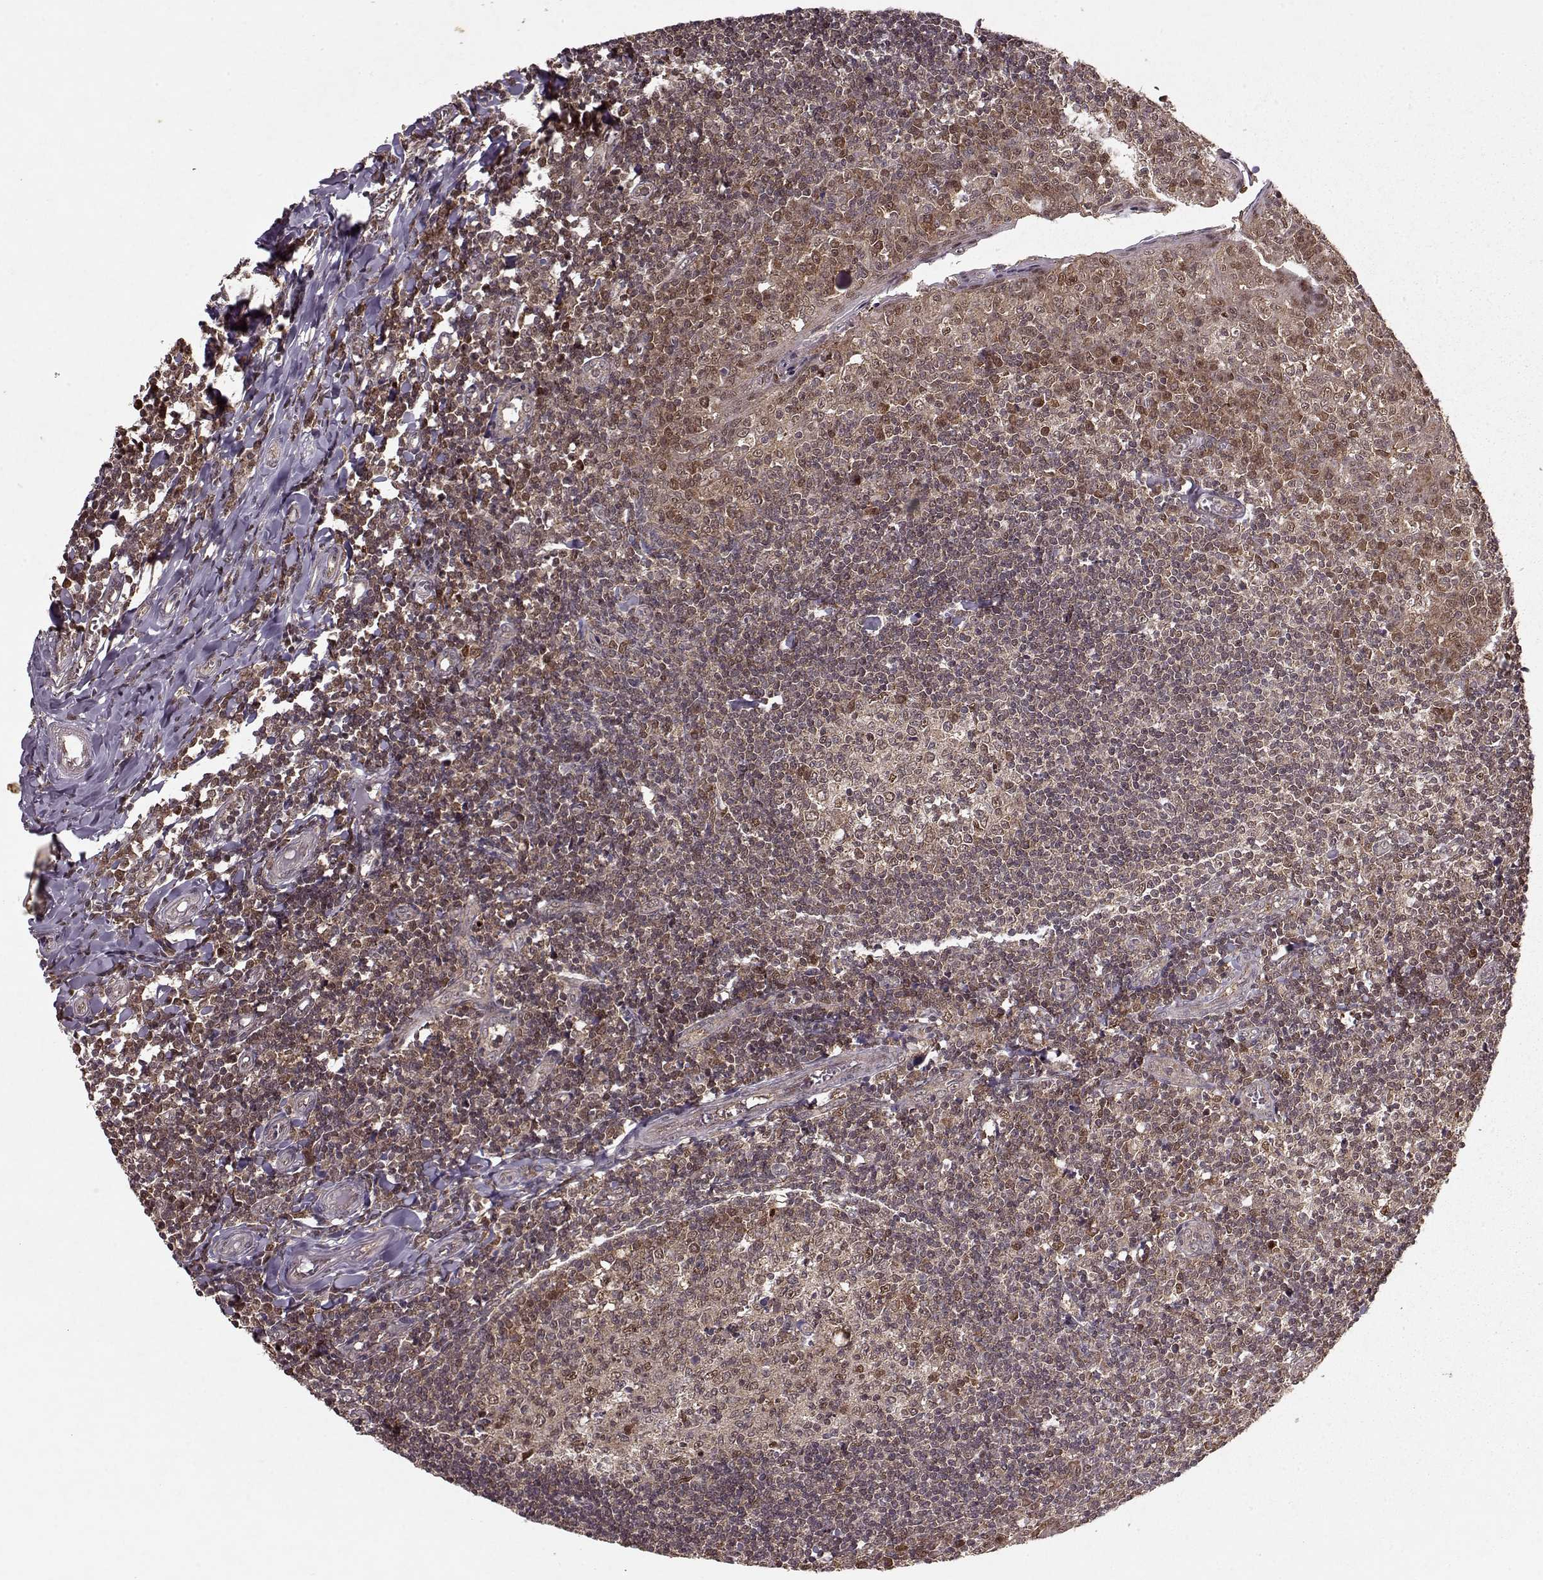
{"staining": {"intensity": "strong", "quantity": ">75%", "location": "cytoplasmic/membranous,nuclear"}, "tissue": "tonsil", "cell_type": "Germinal center cells", "image_type": "normal", "snomed": [{"axis": "morphology", "description": "Normal tissue, NOS"}, {"axis": "topography", "description": "Tonsil"}], "caption": "This is an image of IHC staining of unremarkable tonsil, which shows strong staining in the cytoplasmic/membranous,nuclear of germinal center cells.", "gene": "PSMA7", "patient": {"sex": "female", "age": 12}}